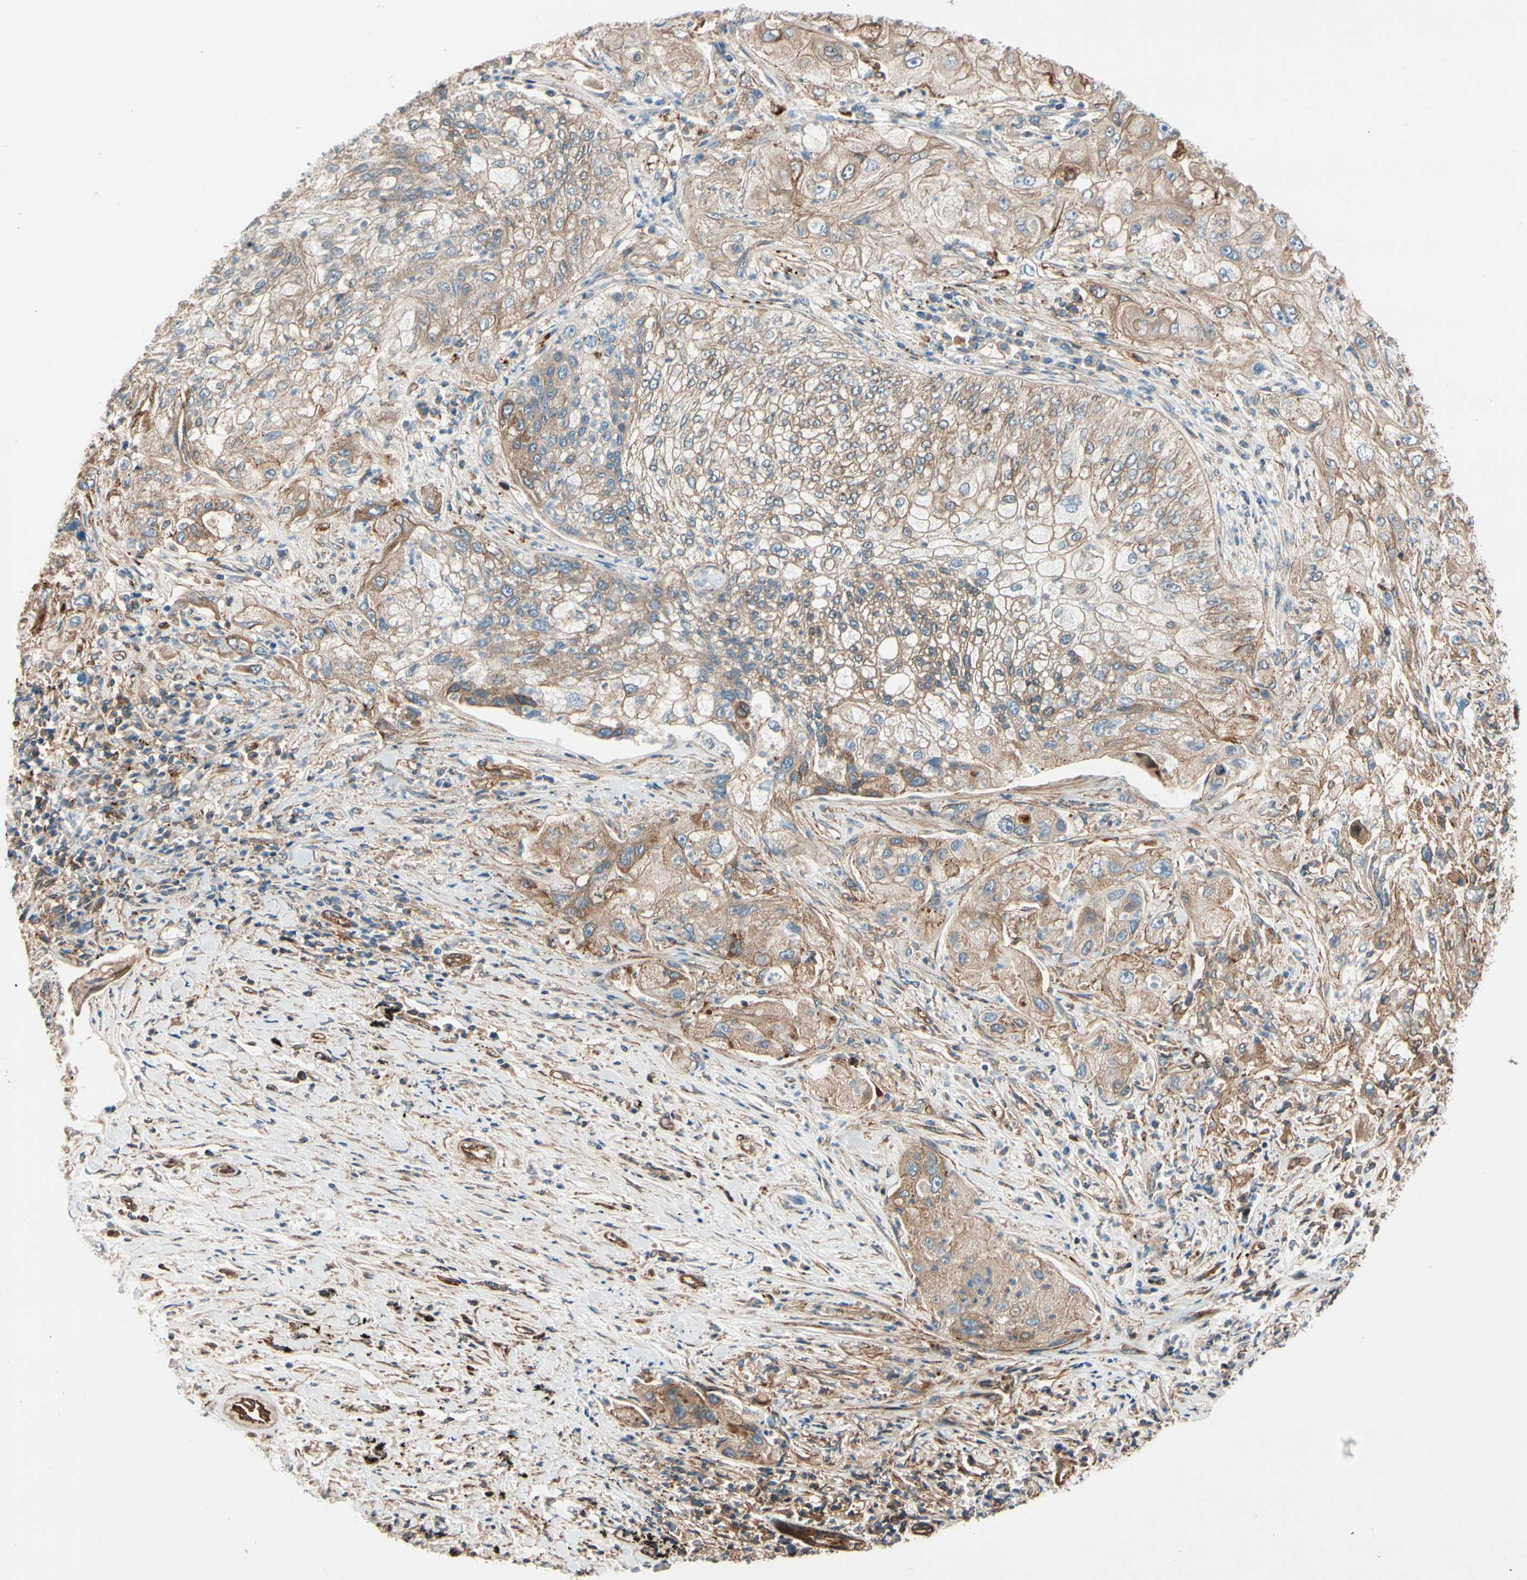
{"staining": {"intensity": "moderate", "quantity": ">75%", "location": "cytoplasmic/membranous"}, "tissue": "lung cancer", "cell_type": "Tumor cells", "image_type": "cancer", "snomed": [{"axis": "morphology", "description": "Inflammation, NOS"}, {"axis": "morphology", "description": "Squamous cell carcinoma, NOS"}, {"axis": "topography", "description": "Lymph node"}, {"axis": "topography", "description": "Soft tissue"}, {"axis": "topography", "description": "Lung"}], "caption": "Lung cancer stained with a protein marker reveals moderate staining in tumor cells.", "gene": "PHYH", "patient": {"sex": "male", "age": 66}}